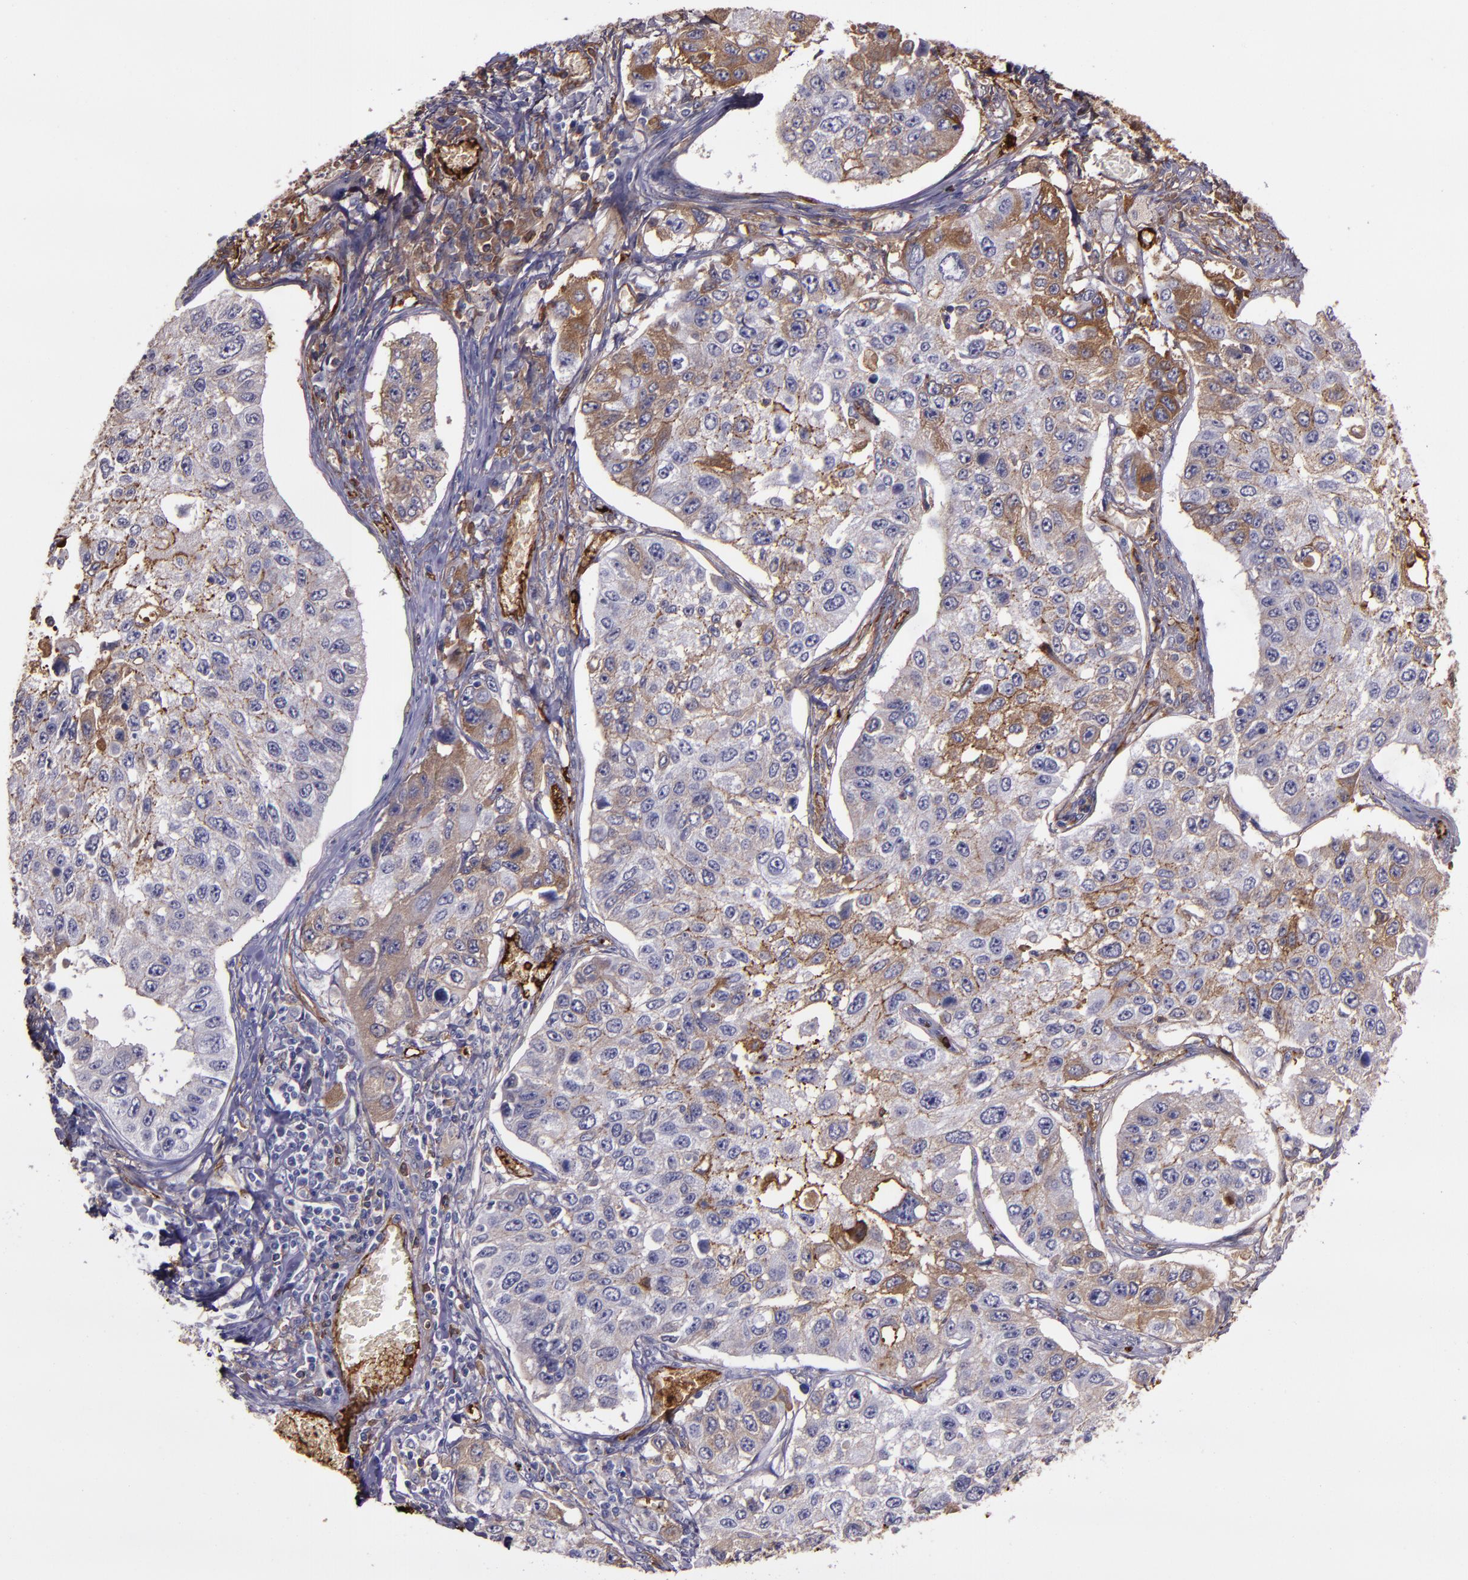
{"staining": {"intensity": "moderate", "quantity": "<25%", "location": "cytoplasmic/membranous"}, "tissue": "lung cancer", "cell_type": "Tumor cells", "image_type": "cancer", "snomed": [{"axis": "morphology", "description": "Squamous cell carcinoma, NOS"}, {"axis": "topography", "description": "Lung"}], "caption": "Lung cancer (squamous cell carcinoma) was stained to show a protein in brown. There is low levels of moderate cytoplasmic/membranous staining in approximately <25% of tumor cells. The protein is stained brown, and the nuclei are stained in blue (DAB IHC with brightfield microscopy, high magnification).", "gene": "A2M", "patient": {"sex": "male", "age": 71}}